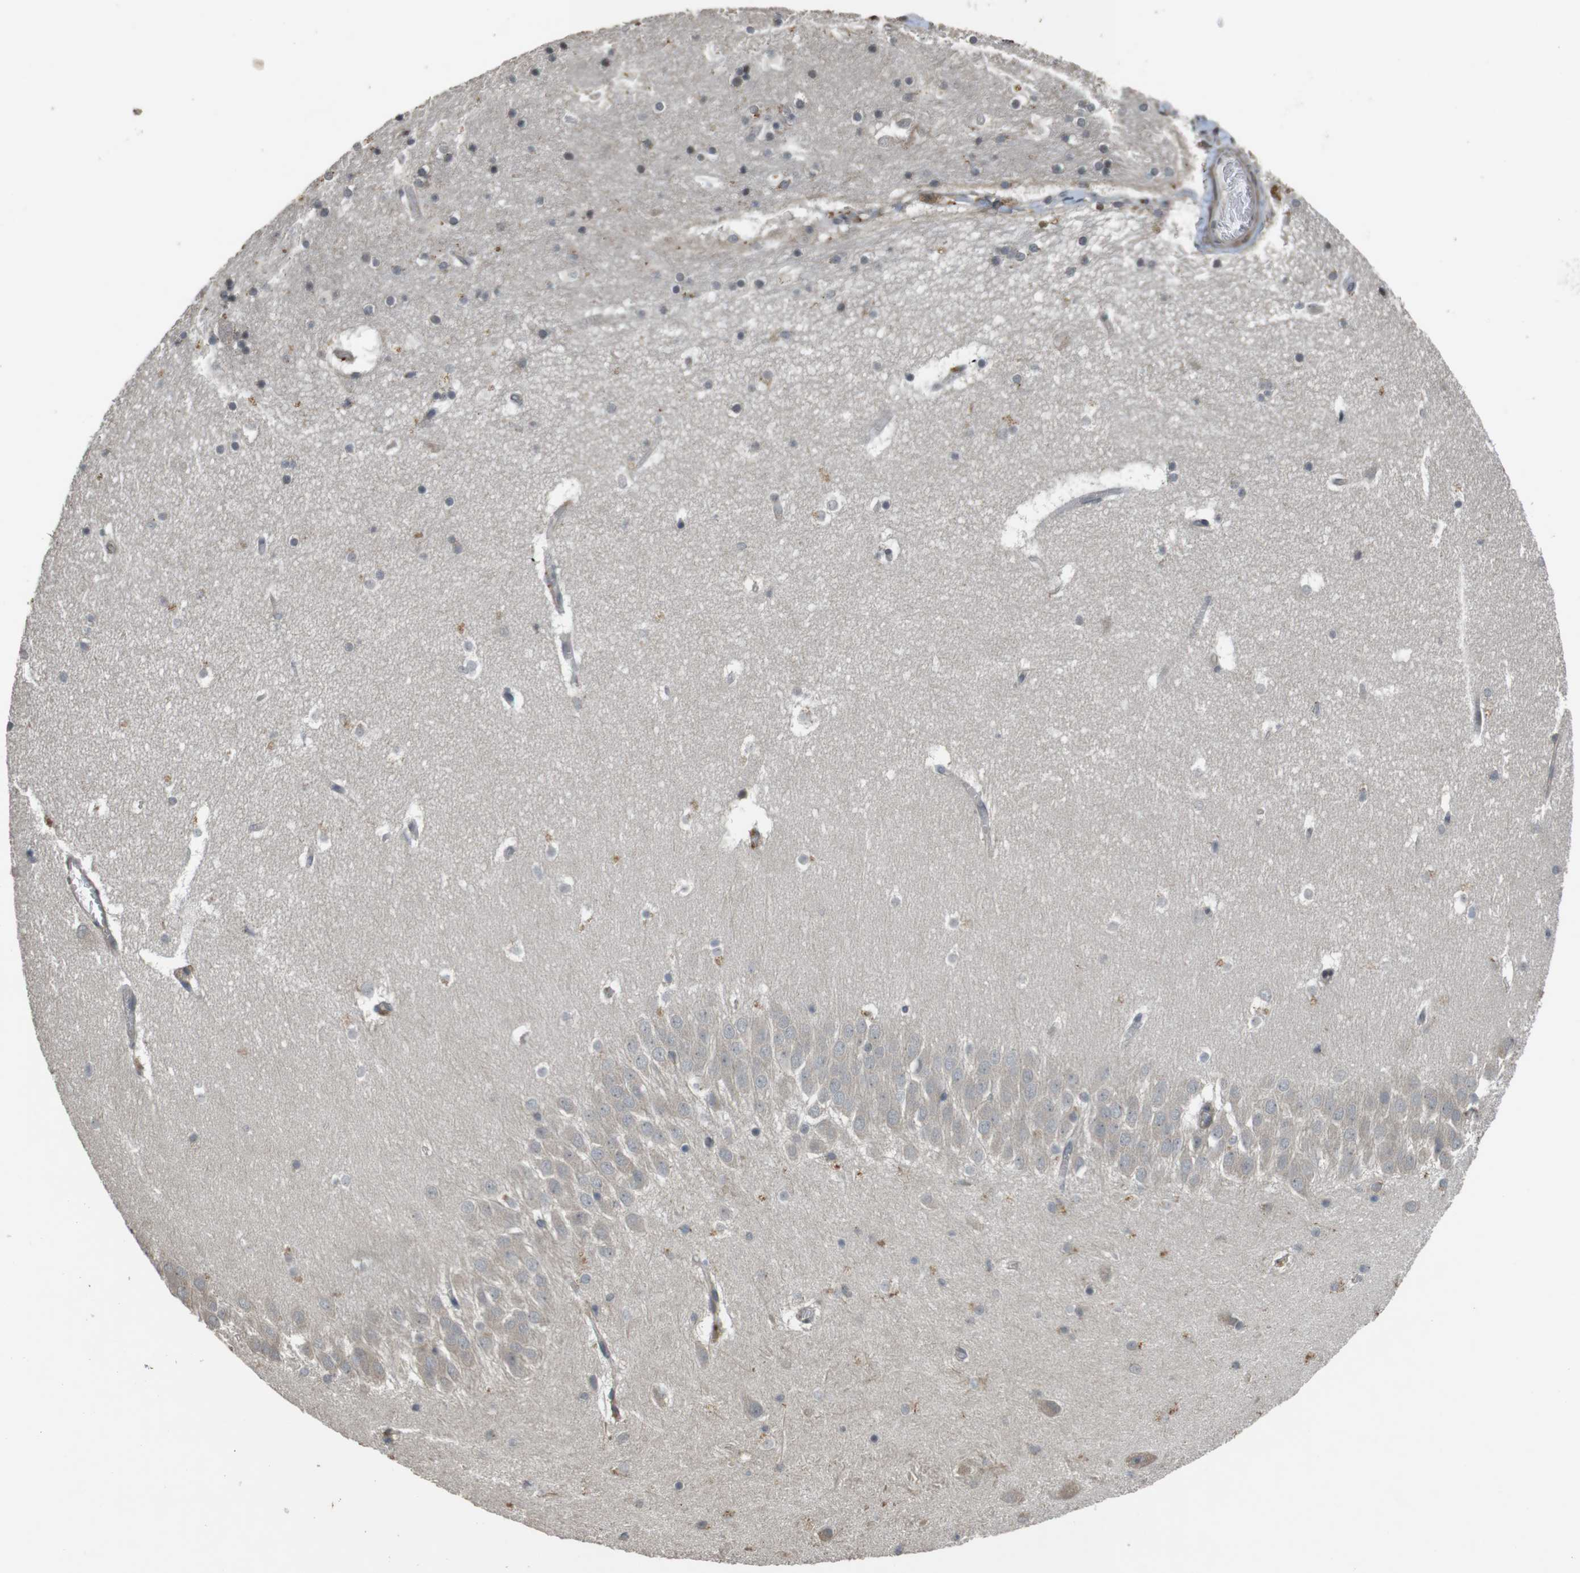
{"staining": {"intensity": "weak", "quantity": "<25%", "location": "cytoplasmic/membranous"}, "tissue": "hippocampus", "cell_type": "Glial cells", "image_type": "normal", "snomed": [{"axis": "morphology", "description": "Normal tissue, NOS"}, {"axis": "topography", "description": "Hippocampus"}], "caption": "Hippocampus was stained to show a protein in brown. There is no significant expression in glial cells. (Stains: DAB immunohistochemistry (IHC) with hematoxylin counter stain, Microscopy: brightfield microscopy at high magnification).", "gene": "FZD10", "patient": {"sex": "male", "age": 45}}